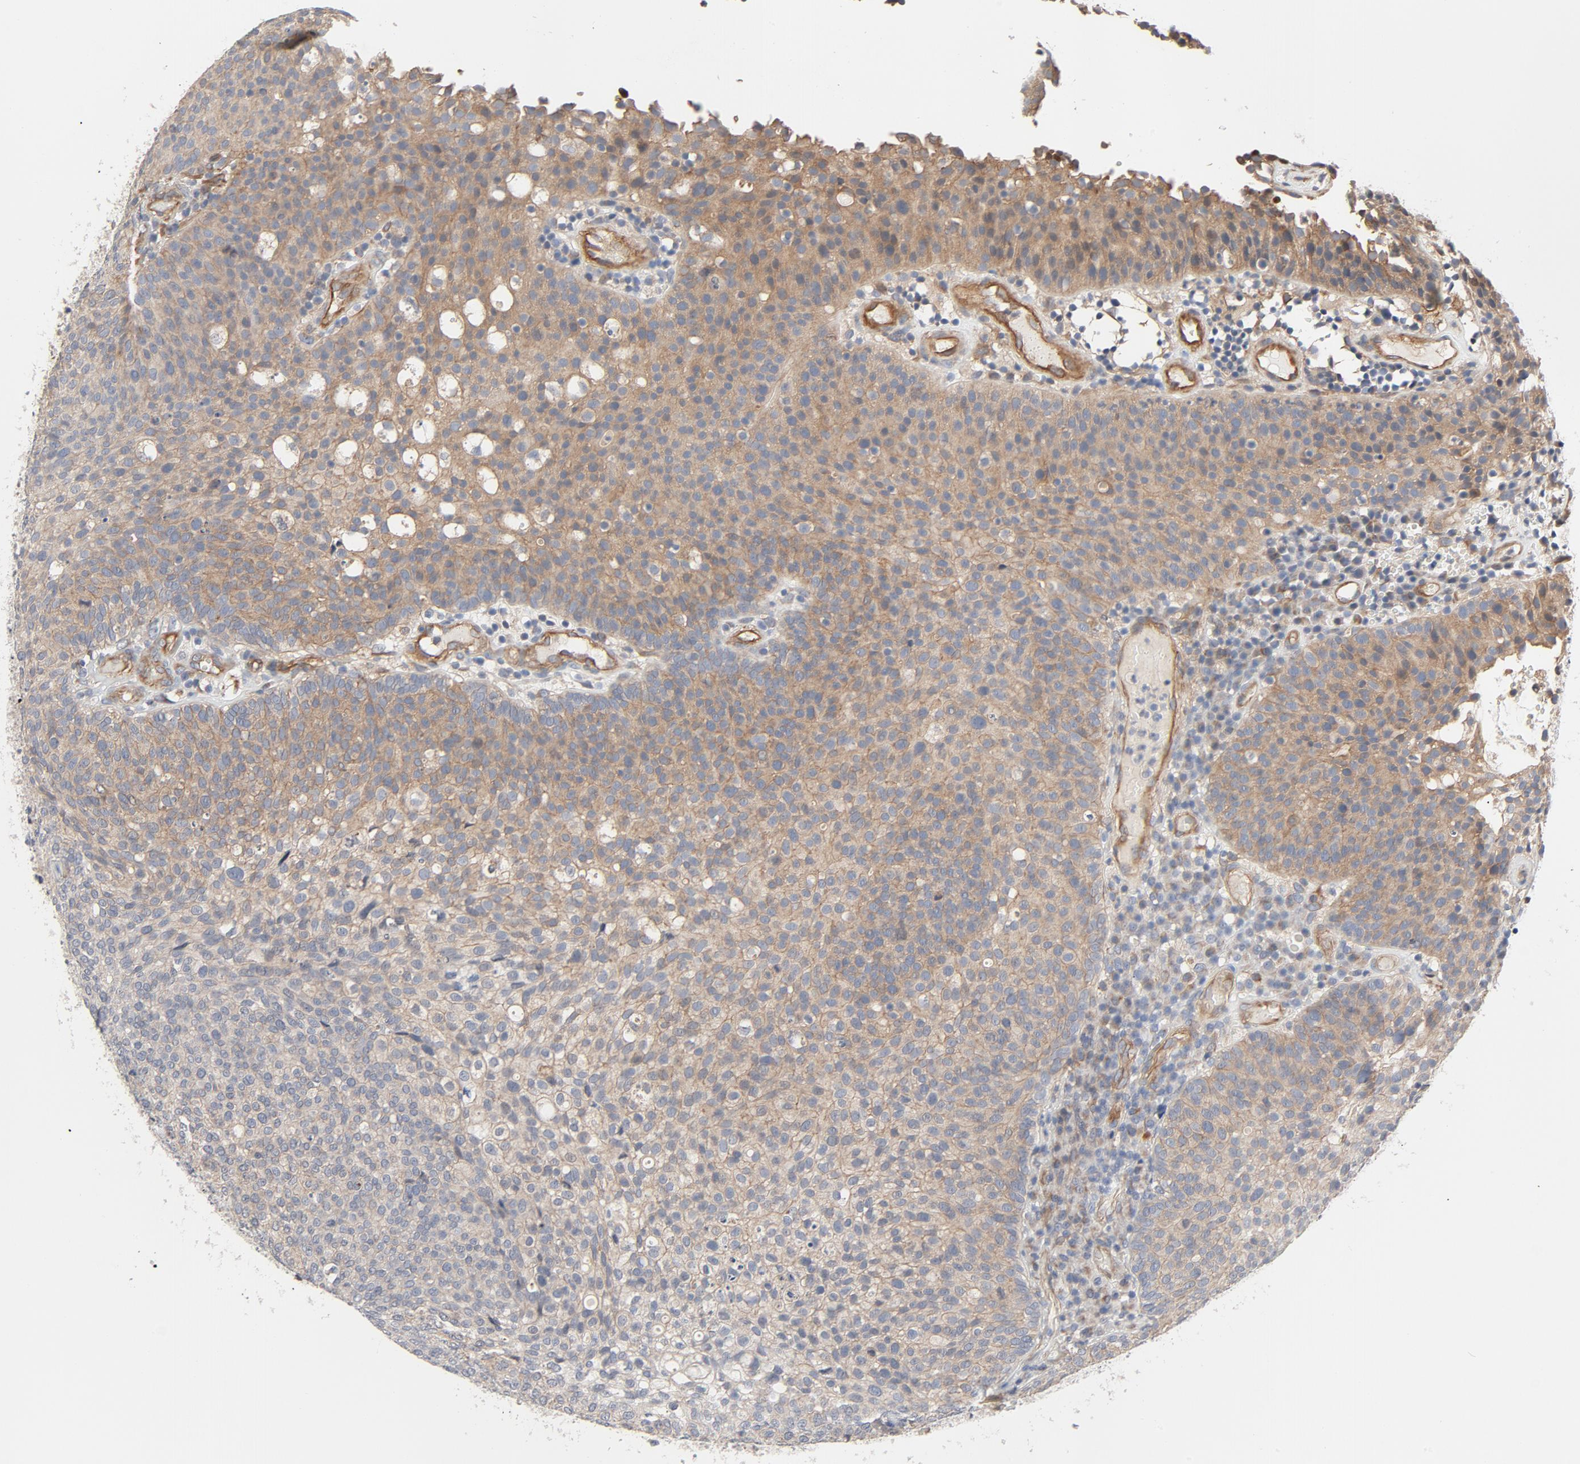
{"staining": {"intensity": "moderate", "quantity": ">75%", "location": "cytoplasmic/membranous"}, "tissue": "urothelial cancer", "cell_type": "Tumor cells", "image_type": "cancer", "snomed": [{"axis": "morphology", "description": "Urothelial carcinoma, Low grade"}, {"axis": "topography", "description": "Urinary bladder"}], "caption": "Urothelial carcinoma (low-grade) stained with a brown dye demonstrates moderate cytoplasmic/membranous positive positivity in approximately >75% of tumor cells.", "gene": "TRIOBP", "patient": {"sex": "male", "age": 85}}